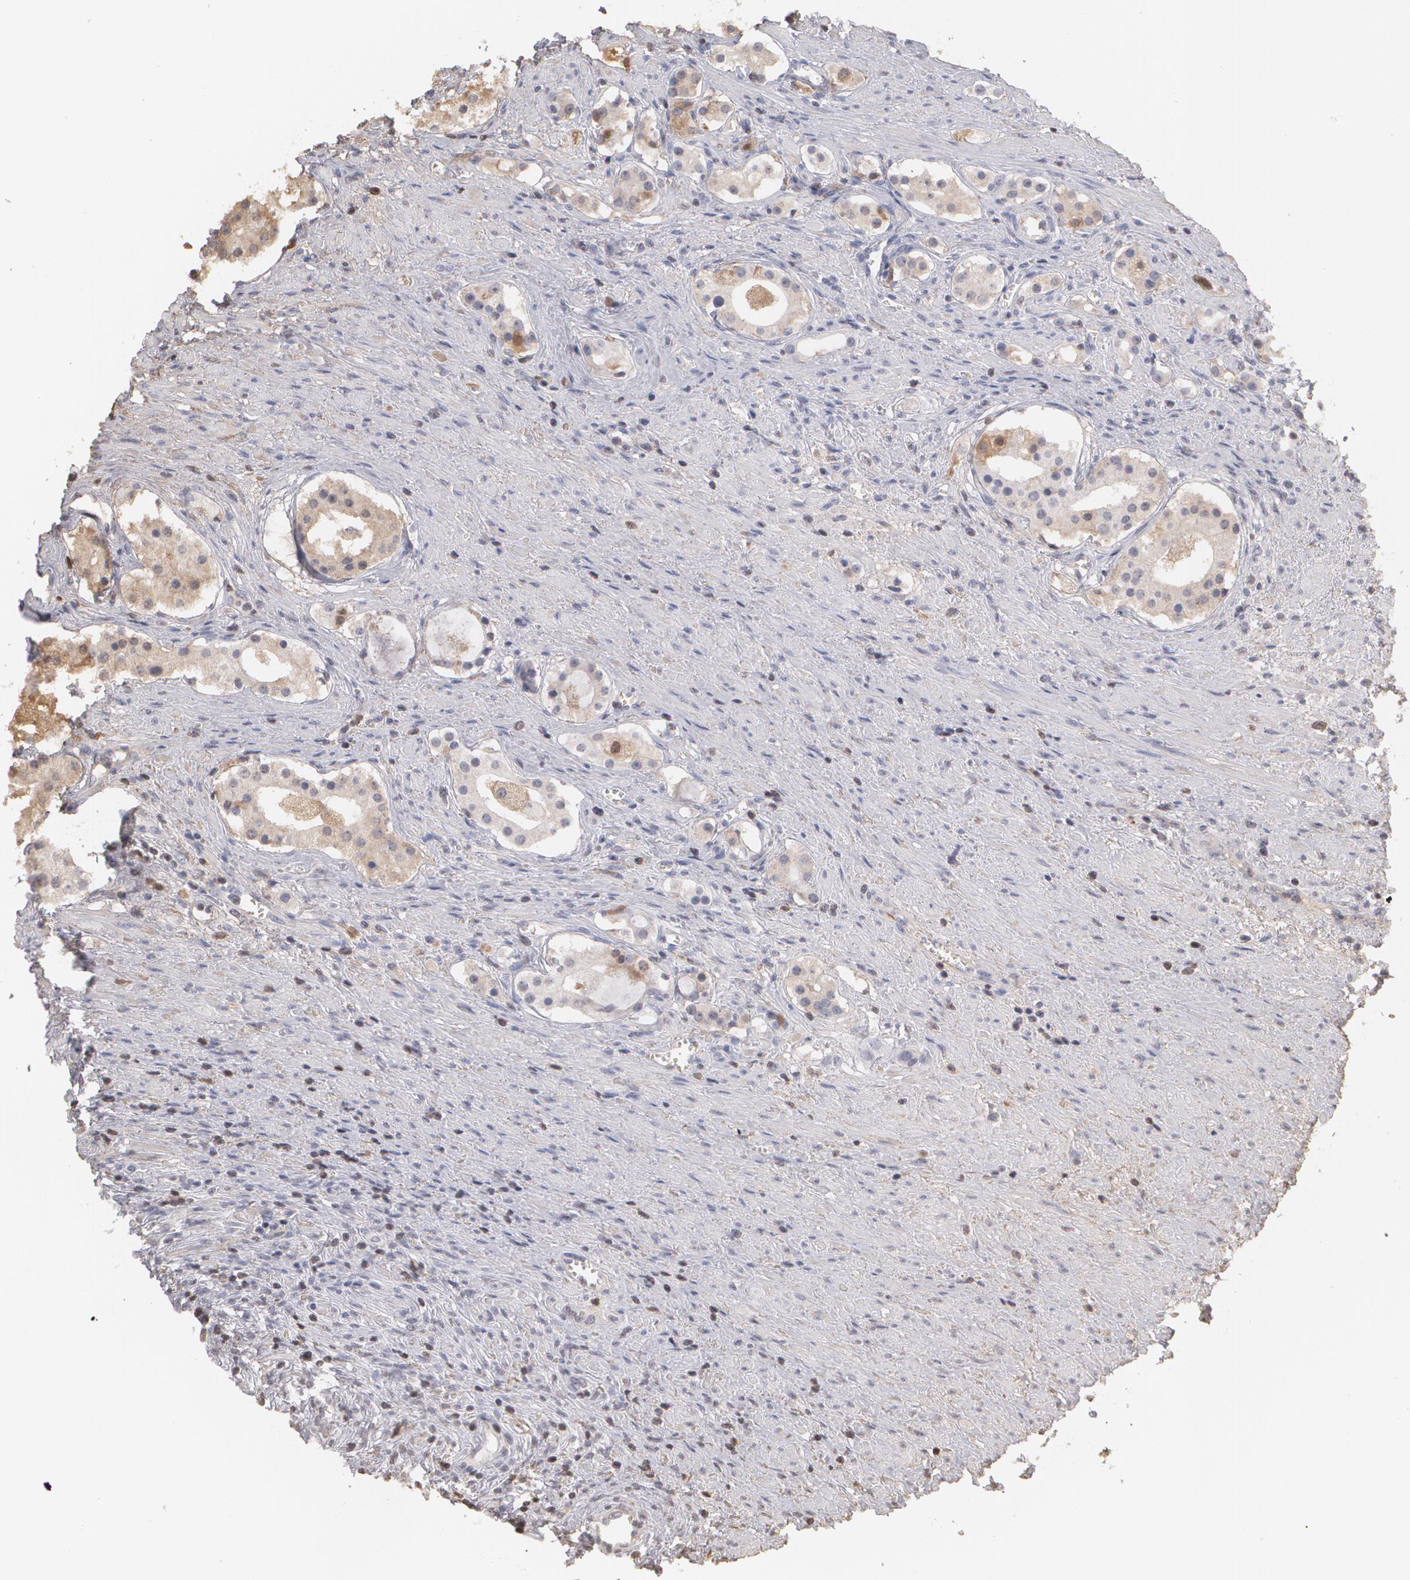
{"staining": {"intensity": "weak", "quantity": "25%-75%", "location": "cytoplasmic/membranous"}, "tissue": "prostate cancer", "cell_type": "Tumor cells", "image_type": "cancer", "snomed": [{"axis": "morphology", "description": "Adenocarcinoma, Medium grade"}, {"axis": "topography", "description": "Prostate"}], "caption": "About 25%-75% of tumor cells in prostate medium-grade adenocarcinoma exhibit weak cytoplasmic/membranous protein staining as visualized by brown immunohistochemical staining.", "gene": "SERPINA1", "patient": {"sex": "male", "age": 73}}